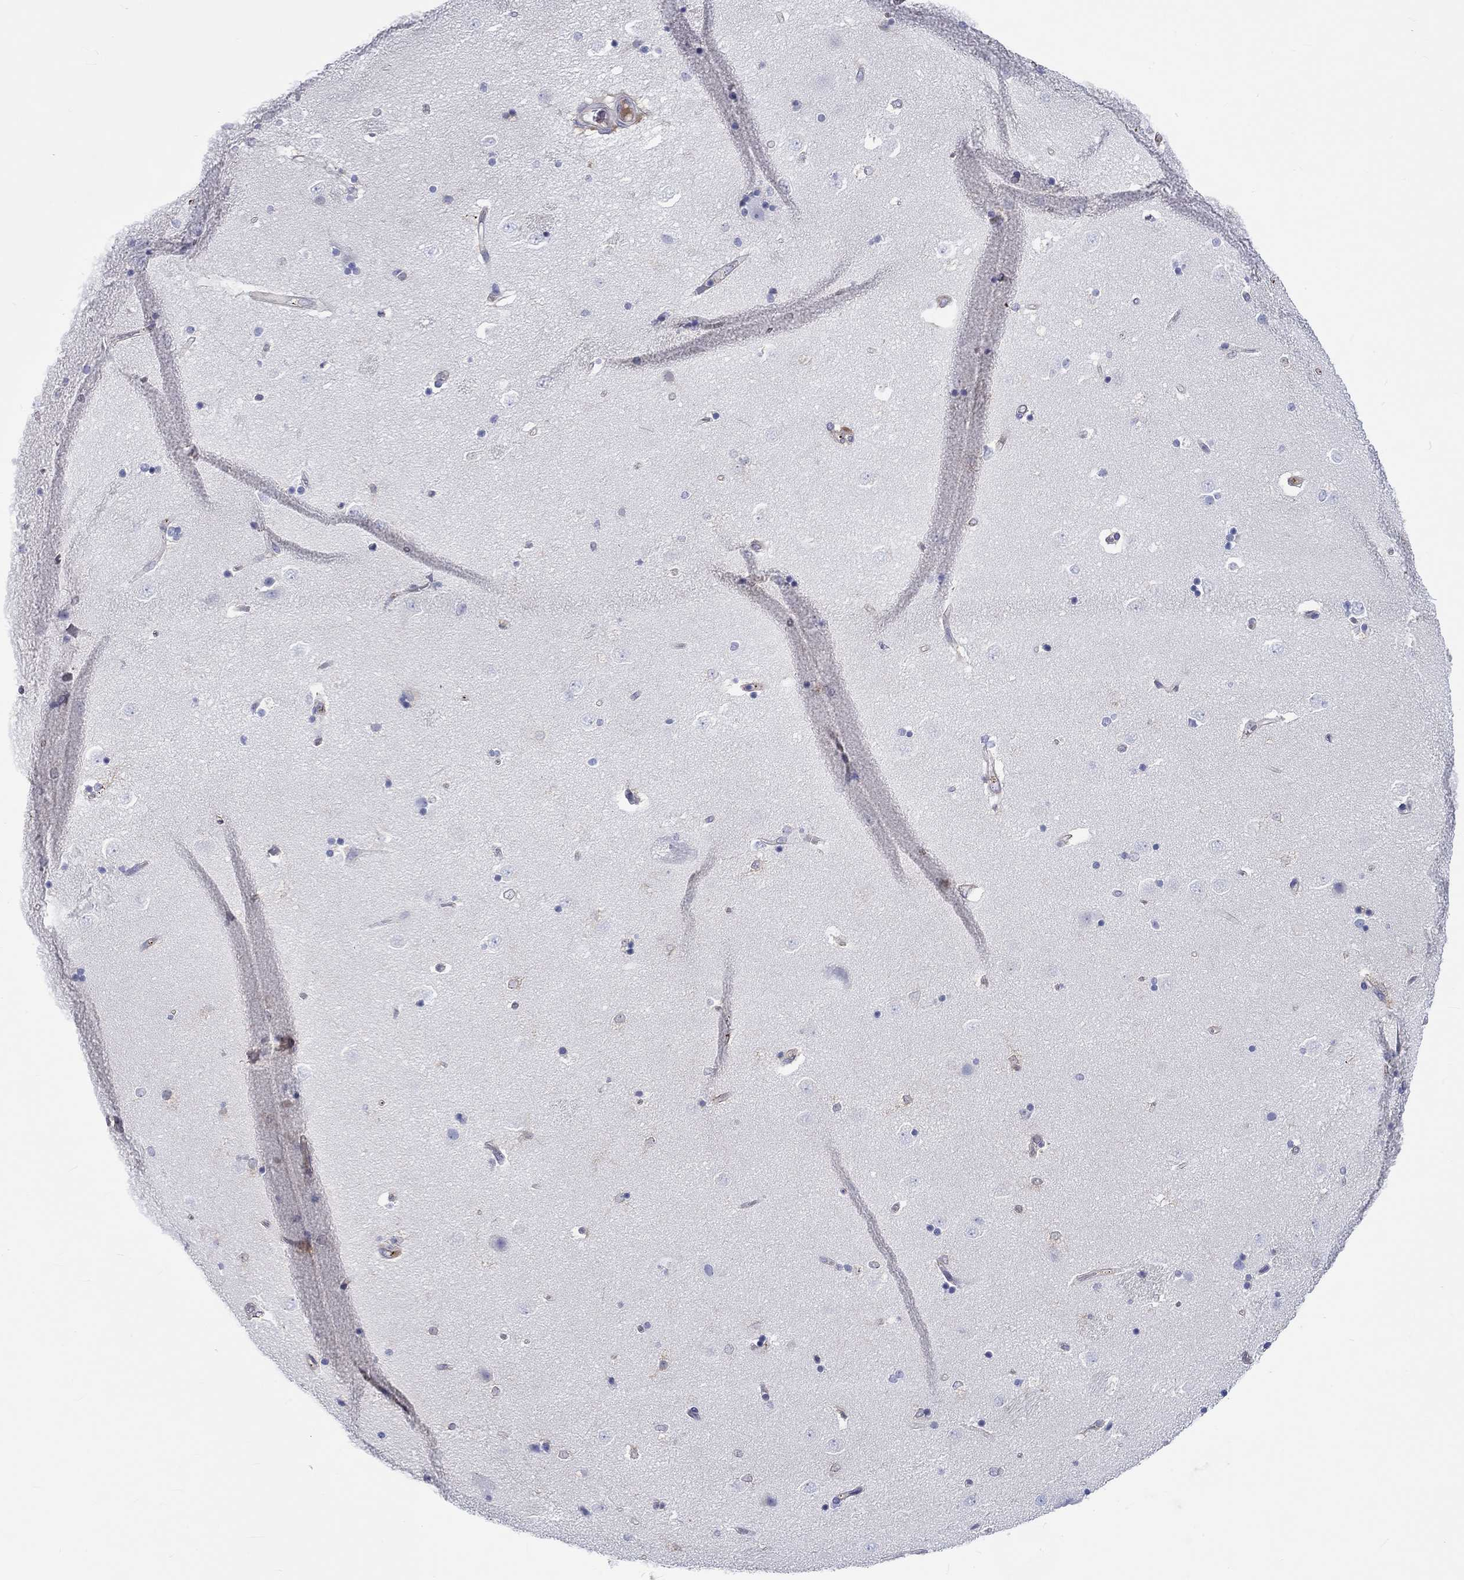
{"staining": {"intensity": "negative", "quantity": "none", "location": "none"}, "tissue": "caudate", "cell_type": "Glial cells", "image_type": "normal", "snomed": [{"axis": "morphology", "description": "Normal tissue, NOS"}, {"axis": "topography", "description": "Lateral ventricle wall"}], "caption": "Immunohistochemistry (IHC) image of unremarkable caudate stained for a protein (brown), which reveals no positivity in glial cells.", "gene": "CDY1B", "patient": {"sex": "male", "age": 51}}